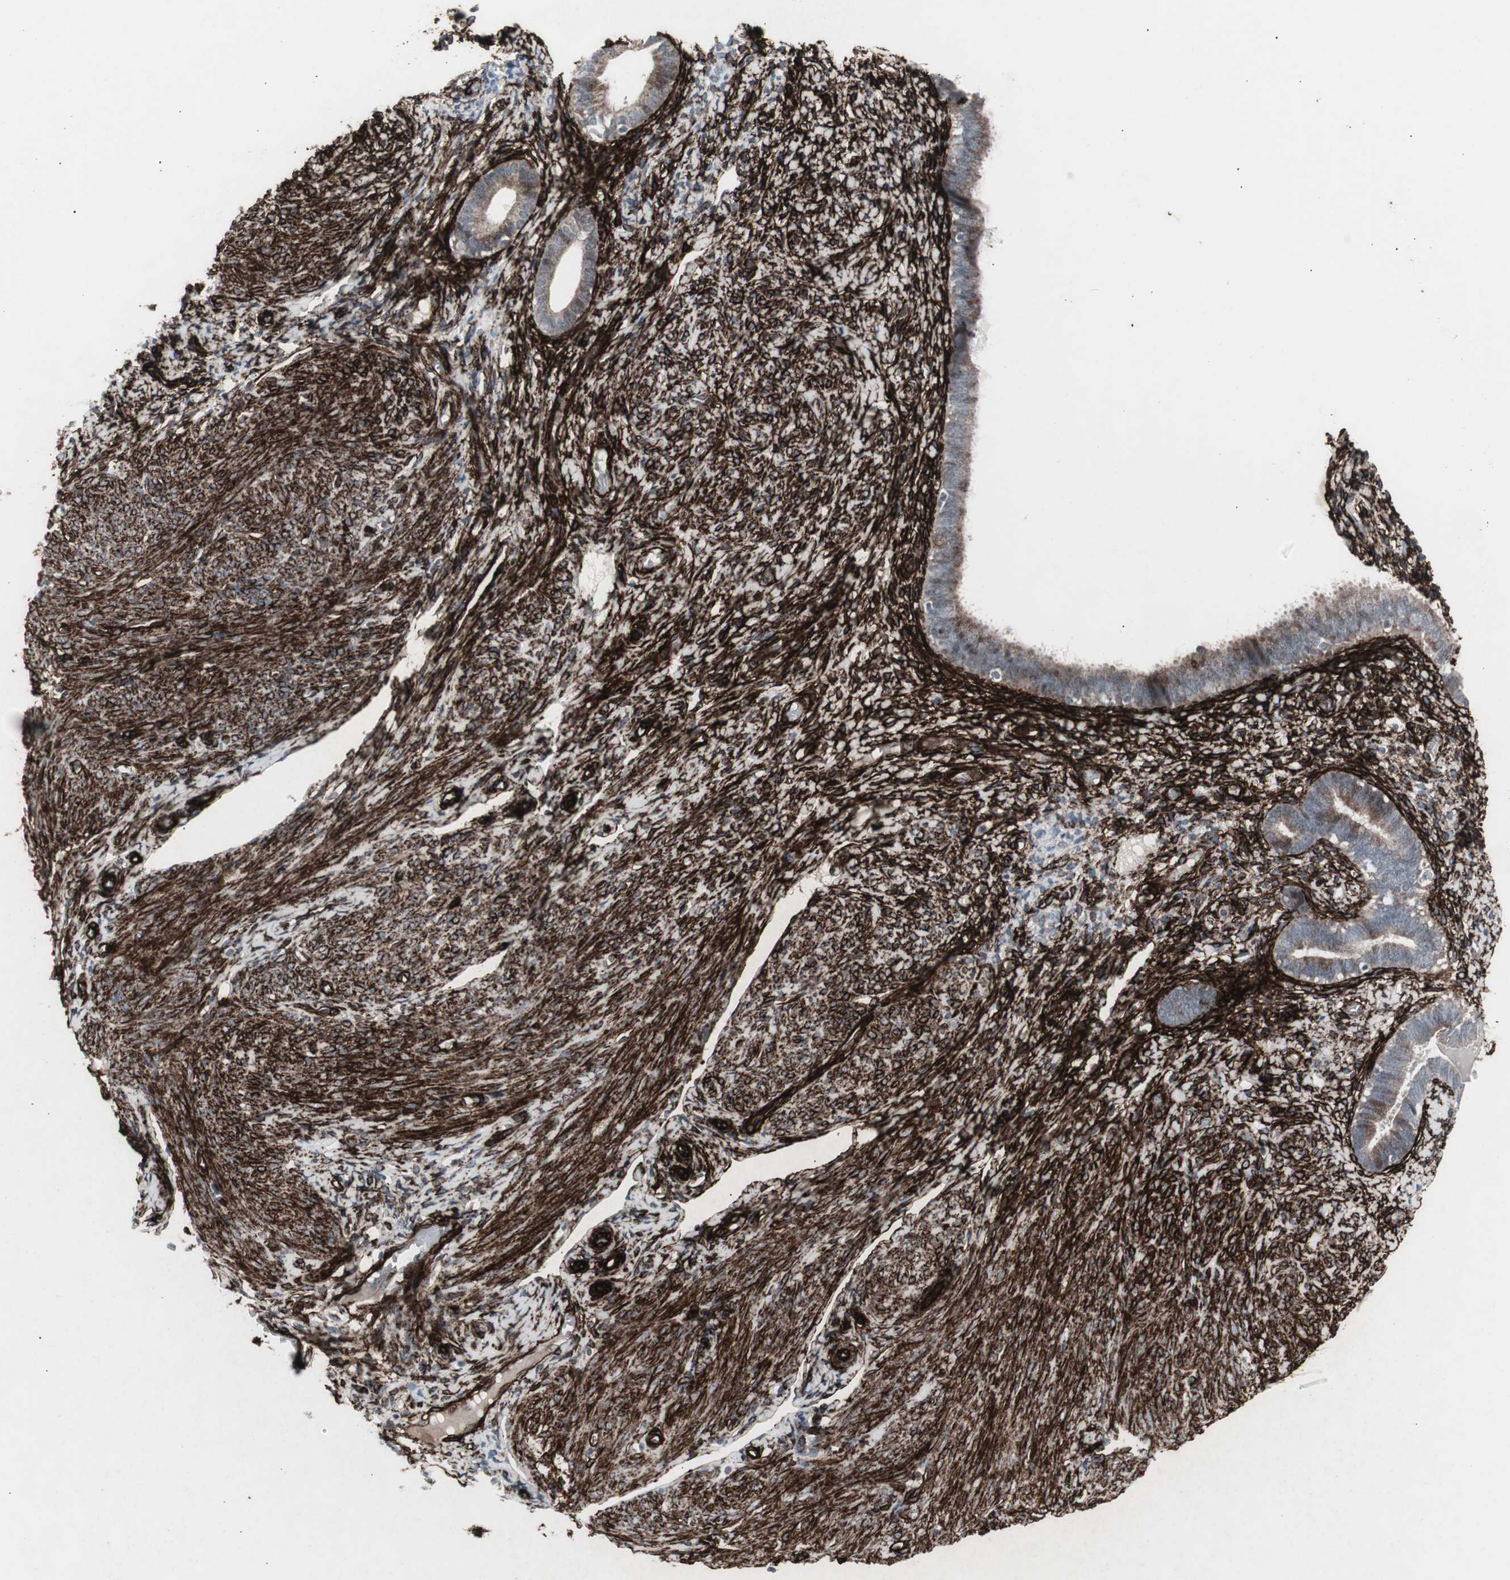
{"staining": {"intensity": "strong", "quantity": ">75%", "location": "cytoplasmic/membranous"}, "tissue": "endometrium", "cell_type": "Cells in endometrial stroma", "image_type": "normal", "snomed": [{"axis": "morphology", "description": "Normal tissue, NOS"}, {"axis": "topography", "description": "Endometrium"}], "caption": "IHC of benign endometrium displays high levels of strong cytoplasmic/membranous staining in about >75% of cells in endometrial stroma. The protein is shown in brown color, while the nuclei are stained blue.", "gene": "PDGFA", "patient": {"sex": "female", "age": 61}}